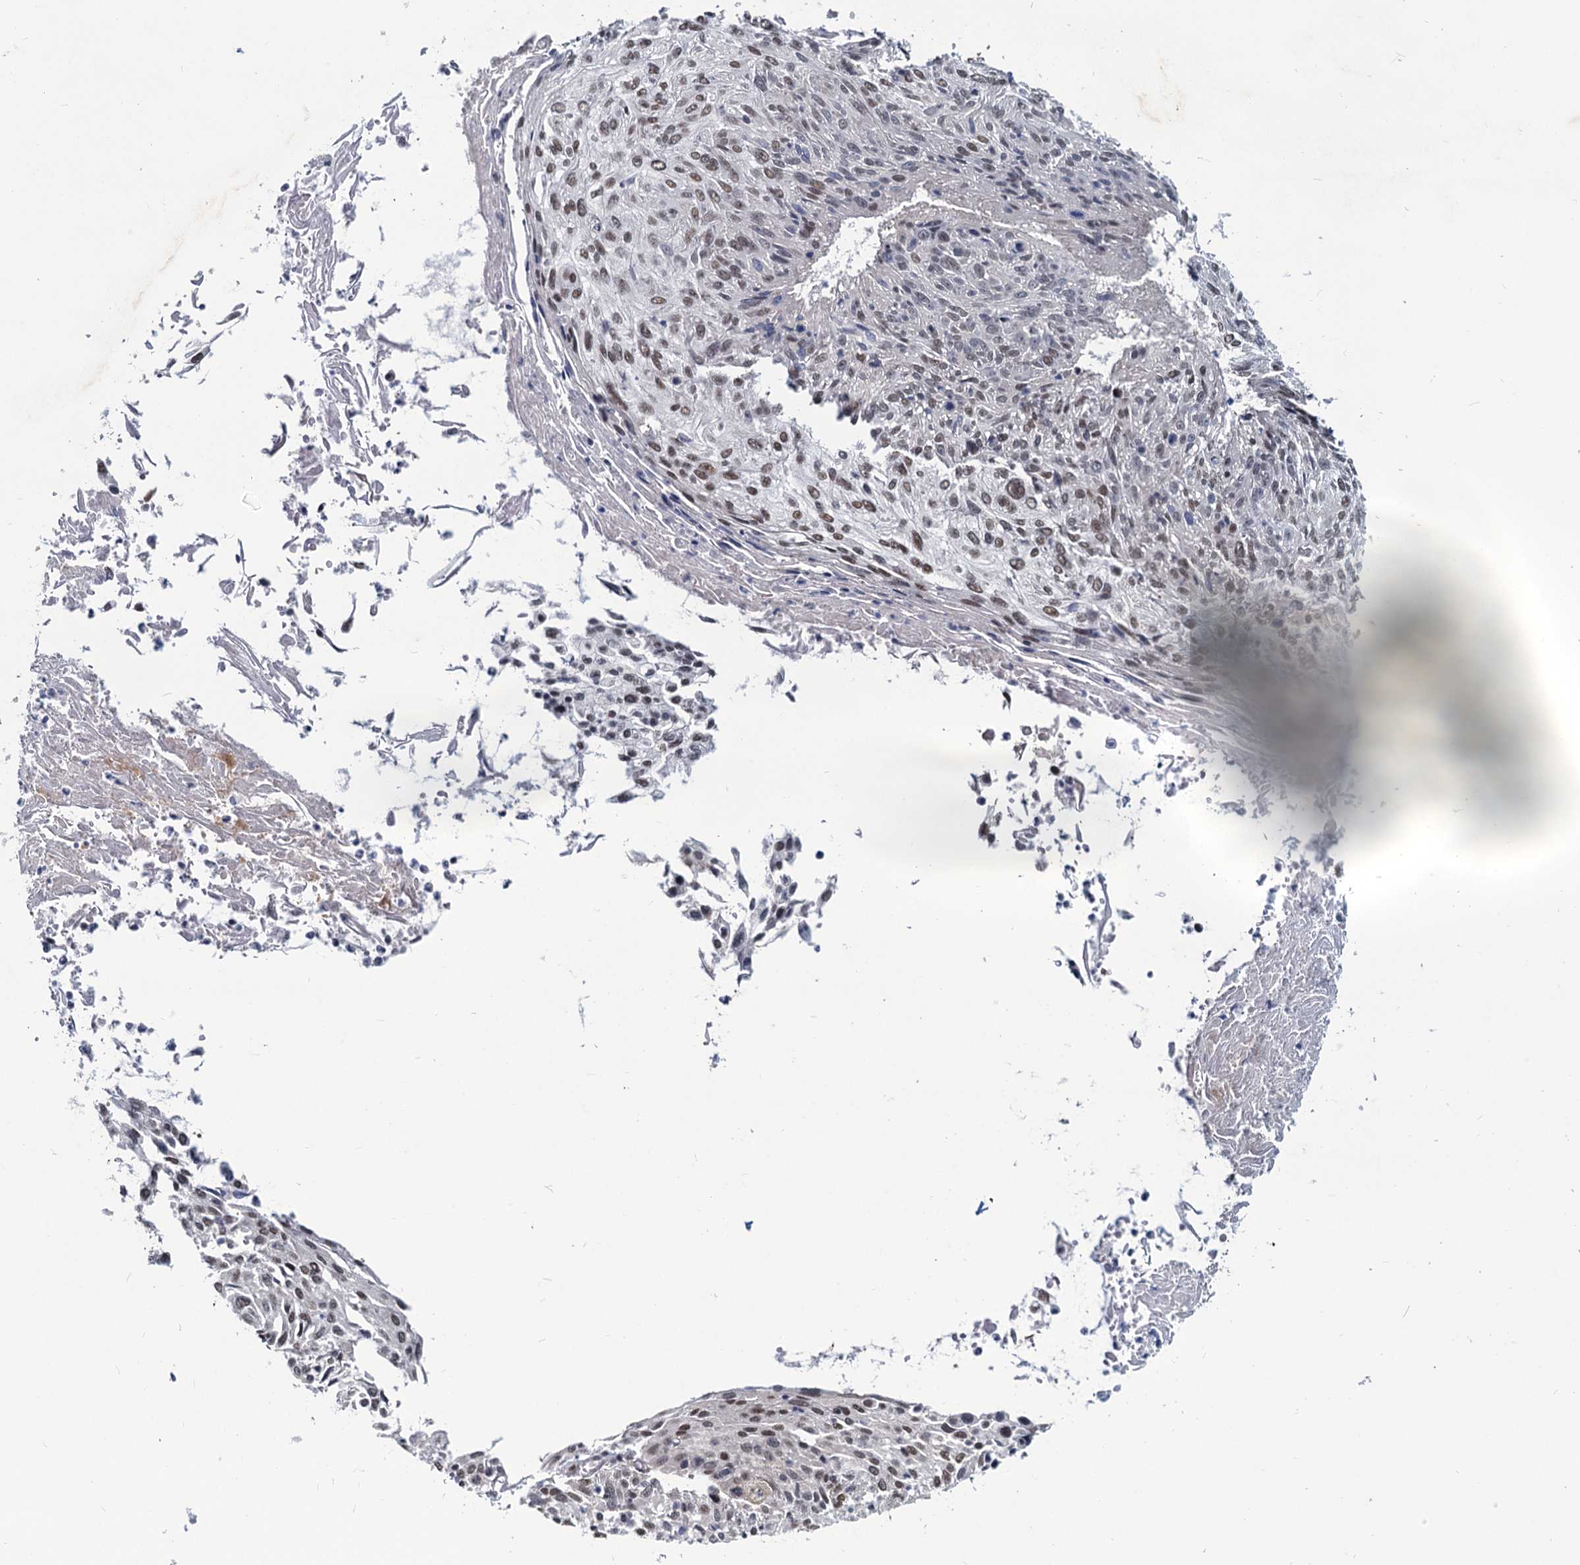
{"staining": {"intensity": "weak", "quantity": ">75%", "location": "nuclear"}, "tissue": "cervical cancer", "cell_type": "Tumor cells", "image_type": "cancer", "snomed": [{"axis": "morphology", "description": "Squamous cell carcinoma, NOS"}, {"axis": "topography", "description": "Cervix"}], "caption": "A high-resolution photomicrograph shows IHC staining of cervical squamous cell carcinoma, which shows weak nuclear expression in about >75% of tumor cells.", "gene": "METTL14", "patient": {"sex": "female", "age": 51}}